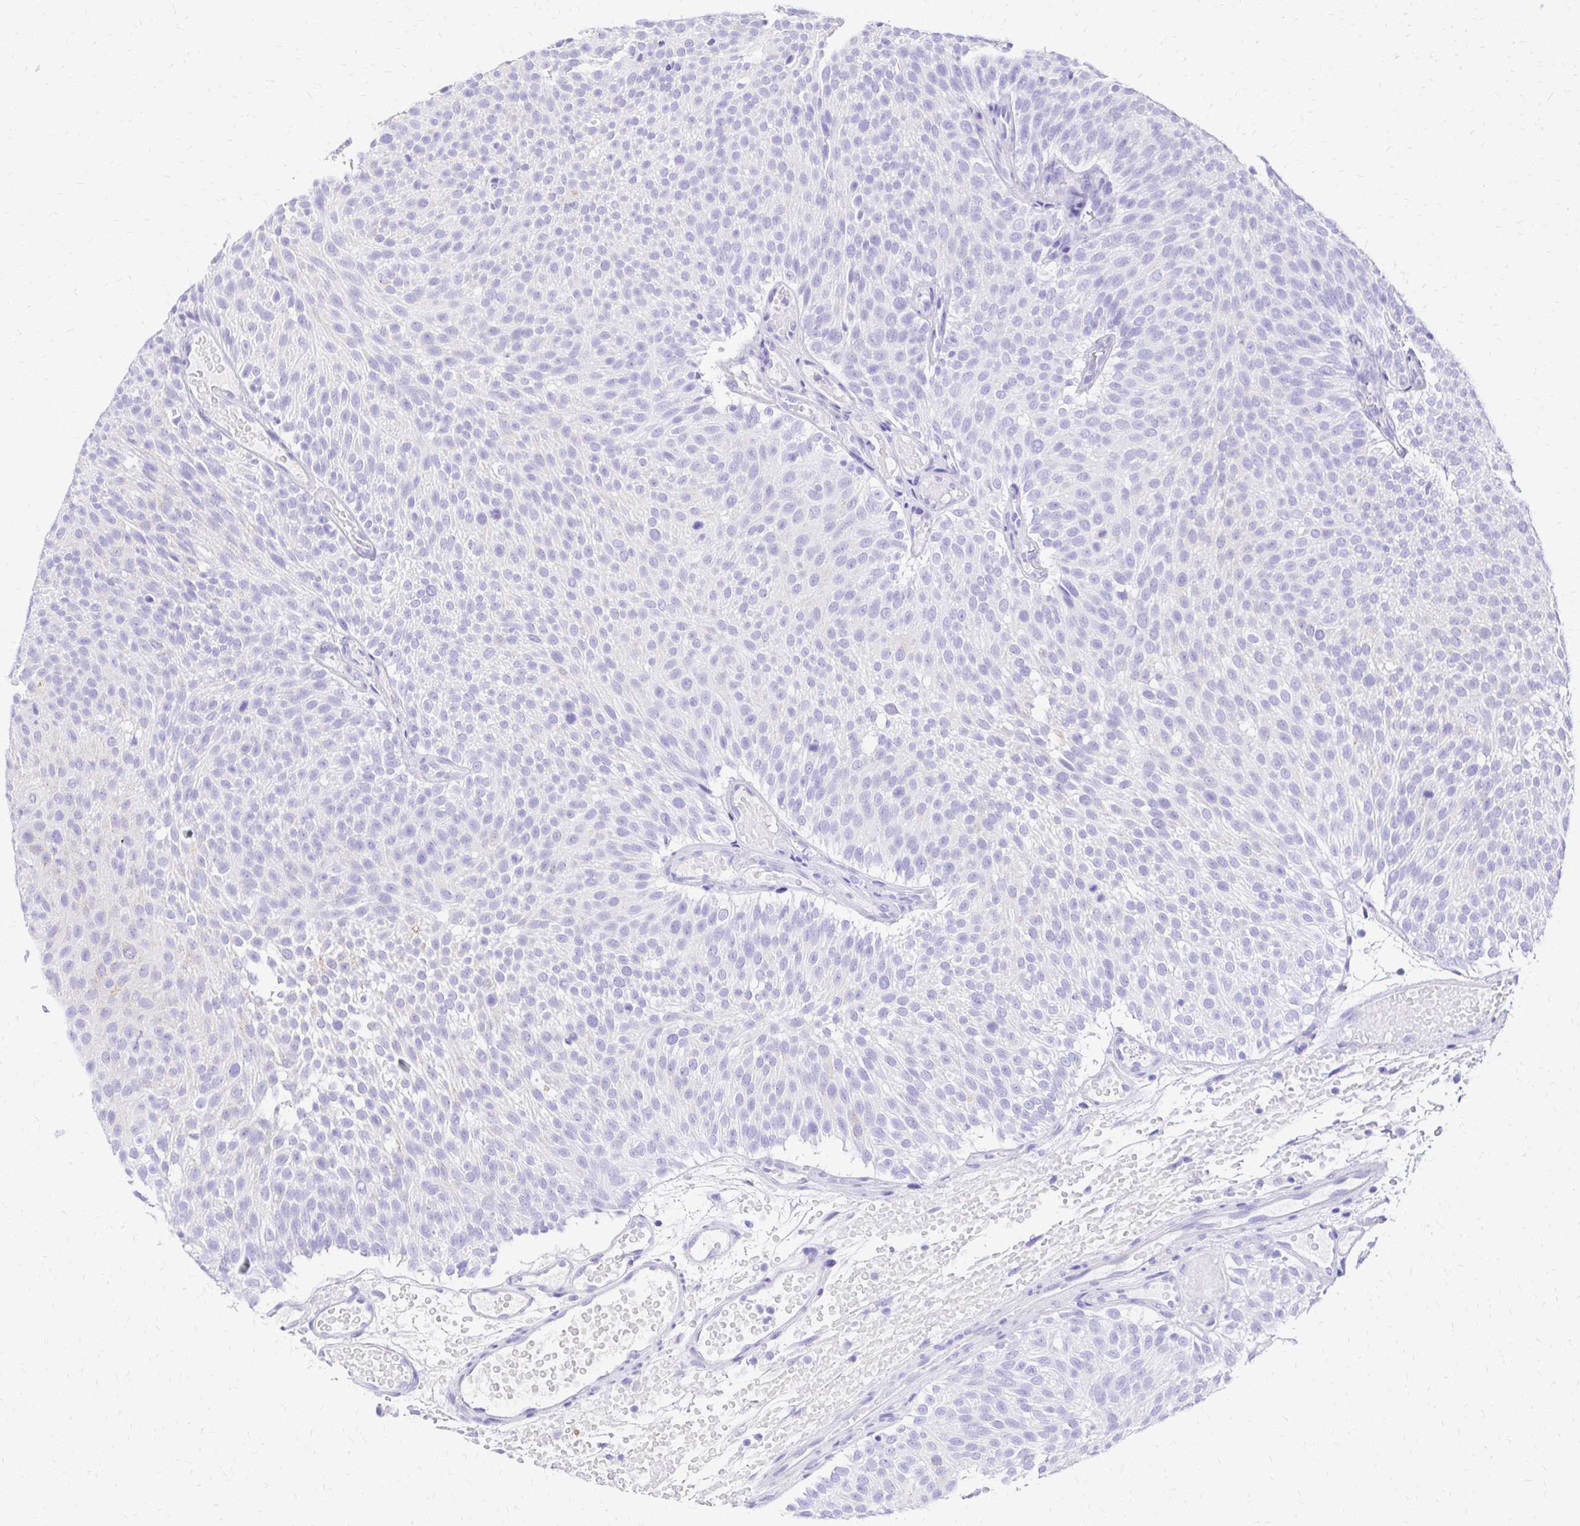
{"staining": {"intensity": "negative", "quantity": "none", "location": "none"}, "tissue": "urothelial cancer", "cell_type": "Tumor cells", "image_type": "cancer", "snomed": [{"axis": "morphology", "description": "Urothelial carcinoma, Low grade"}, {"axis": "topography", "description": "Urinary bladder"}], "caption": "High magnification brightfield microscopy of urothelial carcinoma (low-grade) stained with DAB (brown) and counterstained with hematoxylin (blue): tumor cells show no significant expression.", "gene": "S100G", "patient": {"sex": "male", "age": 78}}